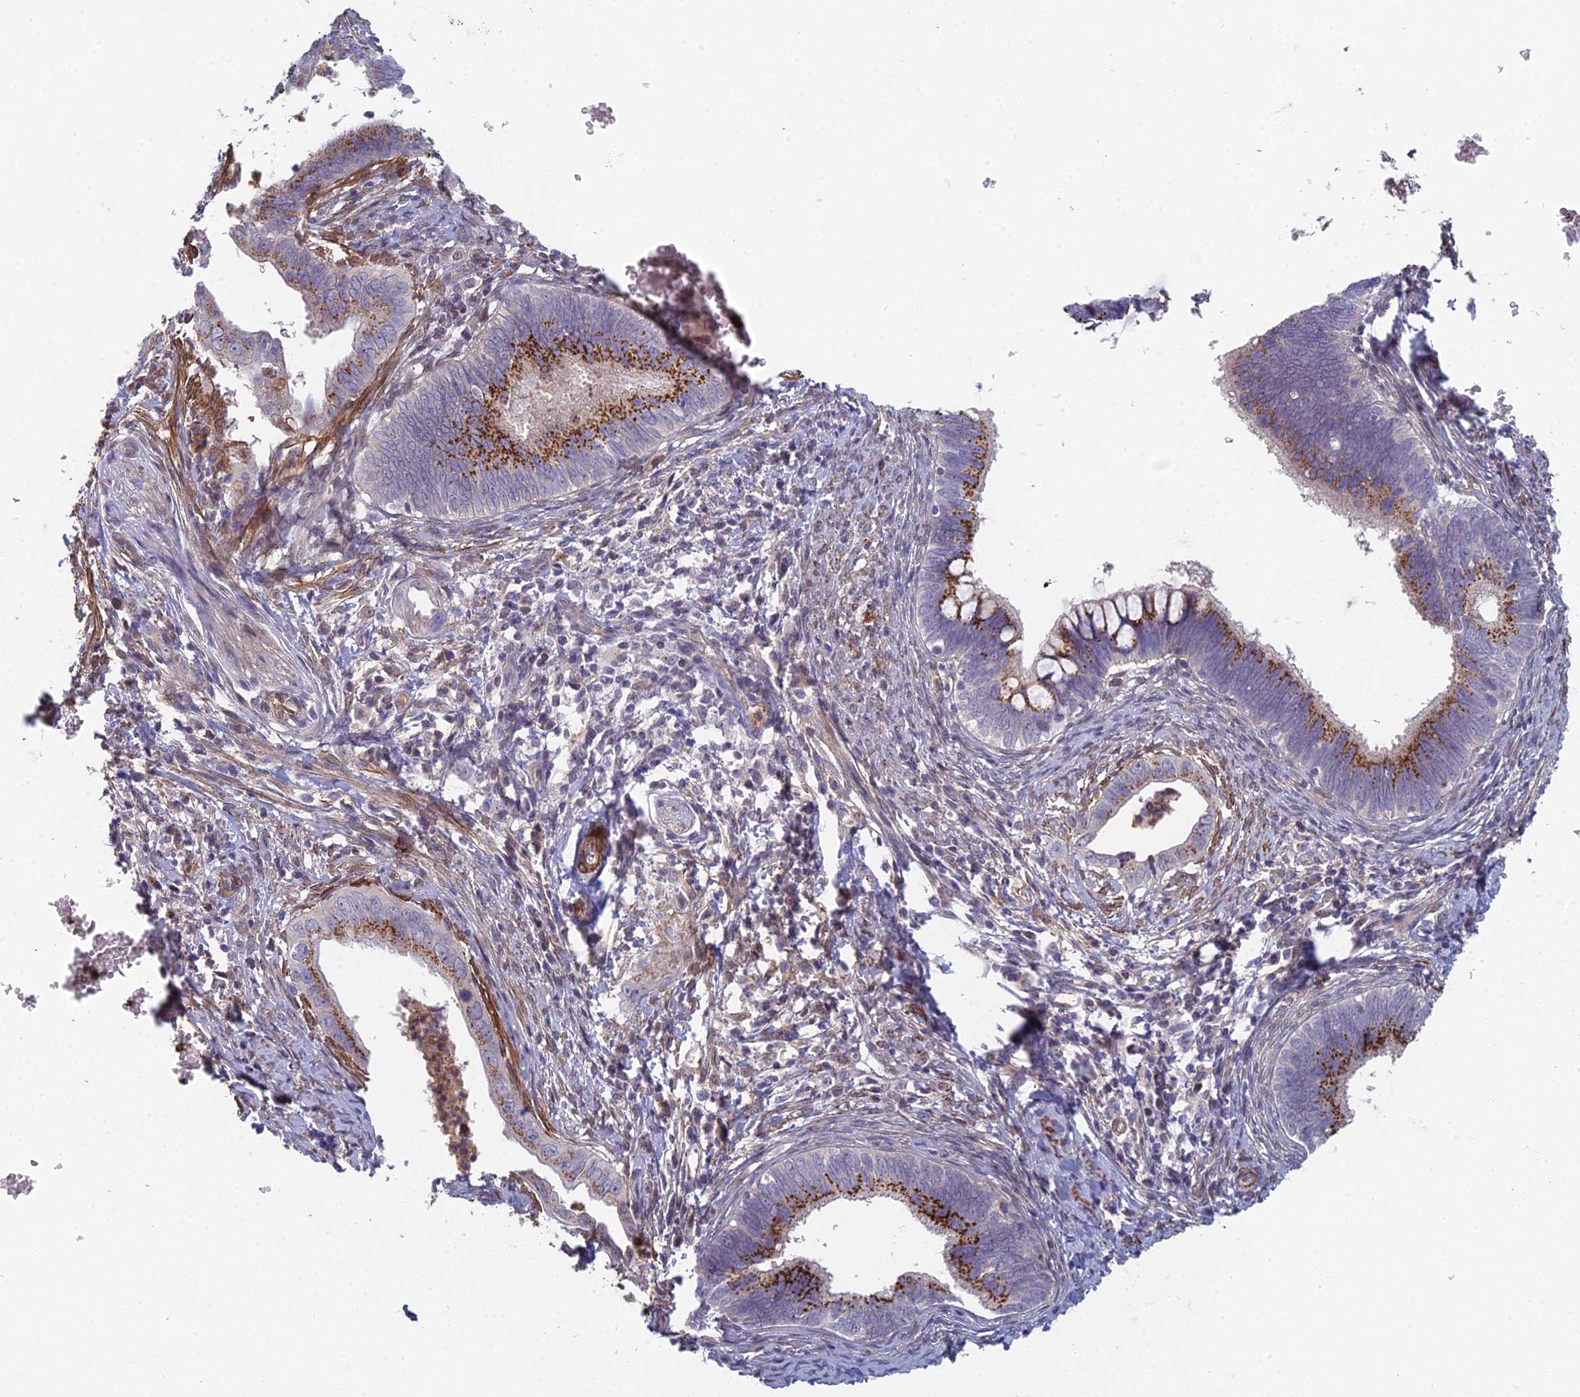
{"staining": {"intensity": "strong", "quantity": ">75%", "location": "cytoplasmic/membranous"}, "tissue": "cervical cancer", "cell_type": "Tumor cells", "image_type": "cancer", "snomed": [{"axis": "morphology", "description": "Adenocarcinoma, NOS"}, {"axis": "topography", "description": "Cervix"}], "caption": "Adenocarcinoma (cervical) stained with DAB immunohistochemistry (IHC) reveals high levels of strong cytoplasmic/membranous staining in approximately >75% of tumor cells.", "gene": "ZNF626", "patient": {"sex": "female", "age": 42}}